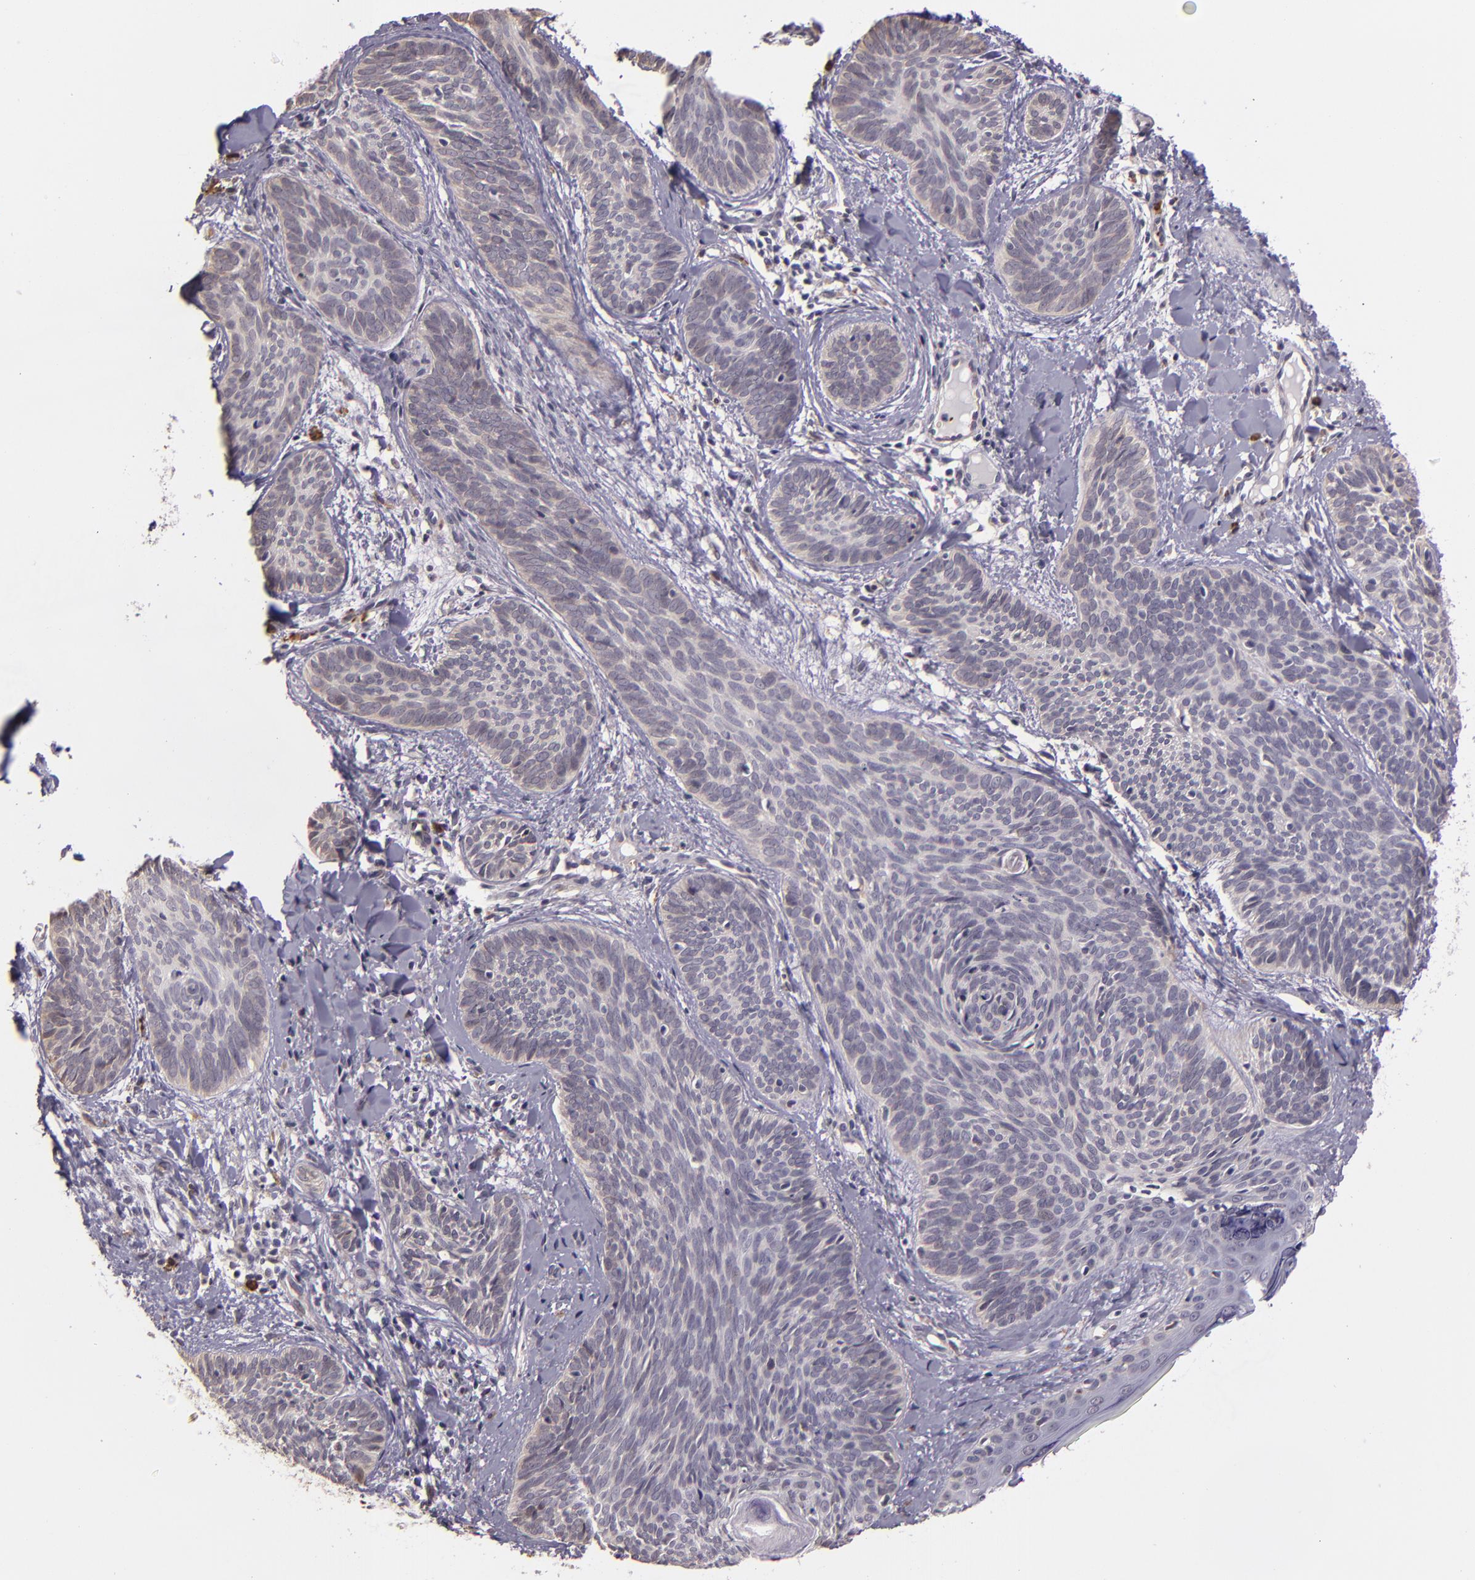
{"staining": {"intensity": "negative", "quantity": "none", "location": "none"}, "tissue": "skin cancer", "cell_type": "Tumor cells", "image_type": "cancer", "snomed": [{"axis": "morphology", "description": "Basal cell carcinoma"}, {"axis": "topography", "description": "Skin"}], "caption": "High power microscopy image of an IHC micrograph of skin cancer (basal cell carcinoma), revealing no significant expression in tumor cells.", "gene": "SYTL4", "patient": {"sex": "female", "age": 81}}